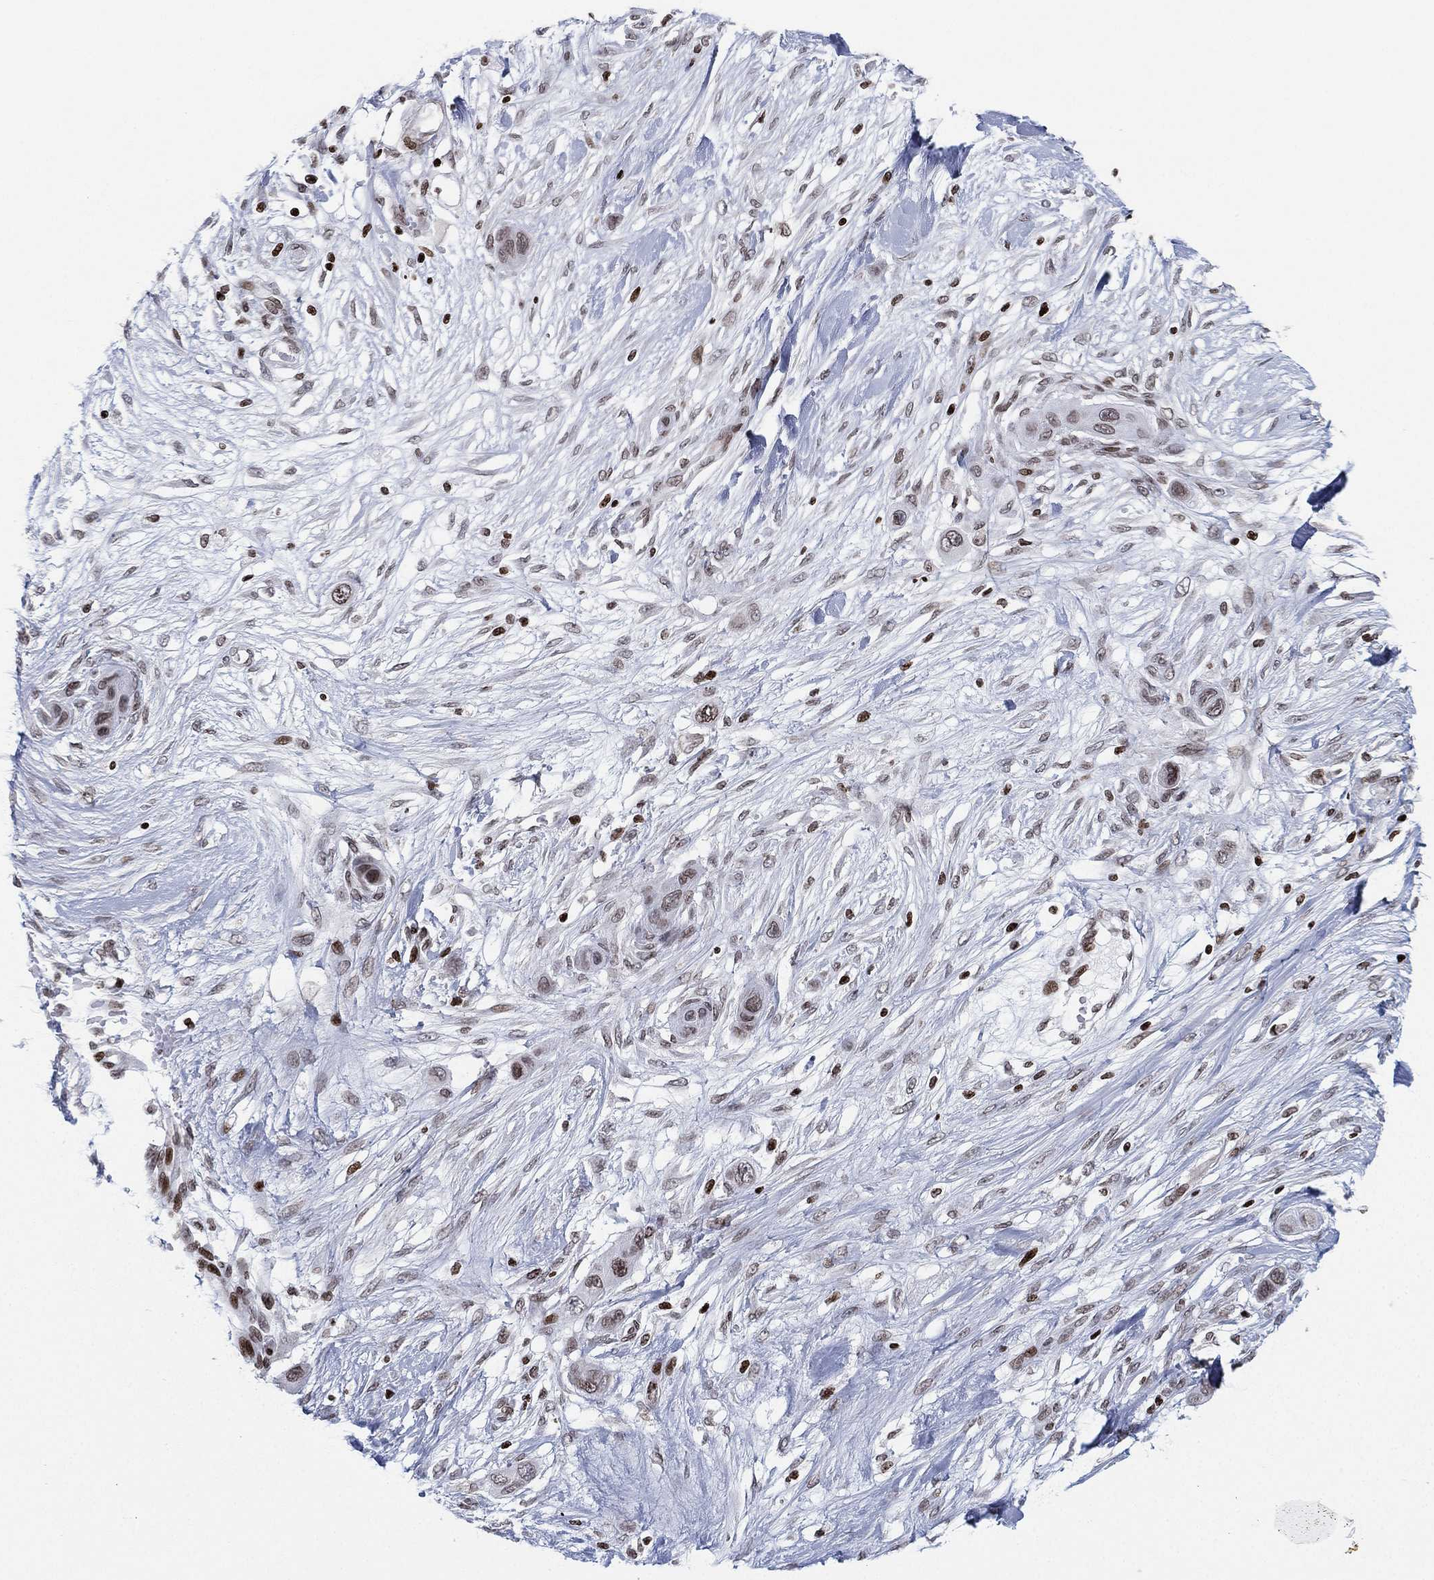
{"staining": {"intensity": "weak", "quantity": "25%-75%", "location": "nuclear"}, "tissue": "skin cancer", "cell_type": "Tumor cells", "image_type": "cancer", "snomed": [{"axis": "morphology", "description": "Squamous cell carcinoma, NOS"}, {"axis": "topography", "description": "Skin"}], "caption": "The image shows staining of squamous cell carcinoma (skin), revealing weak nuclear protein expression (brown color) within tumor cells.", "gene": "MFSD14A", "patient": {"sex": "male", "age": 79}}